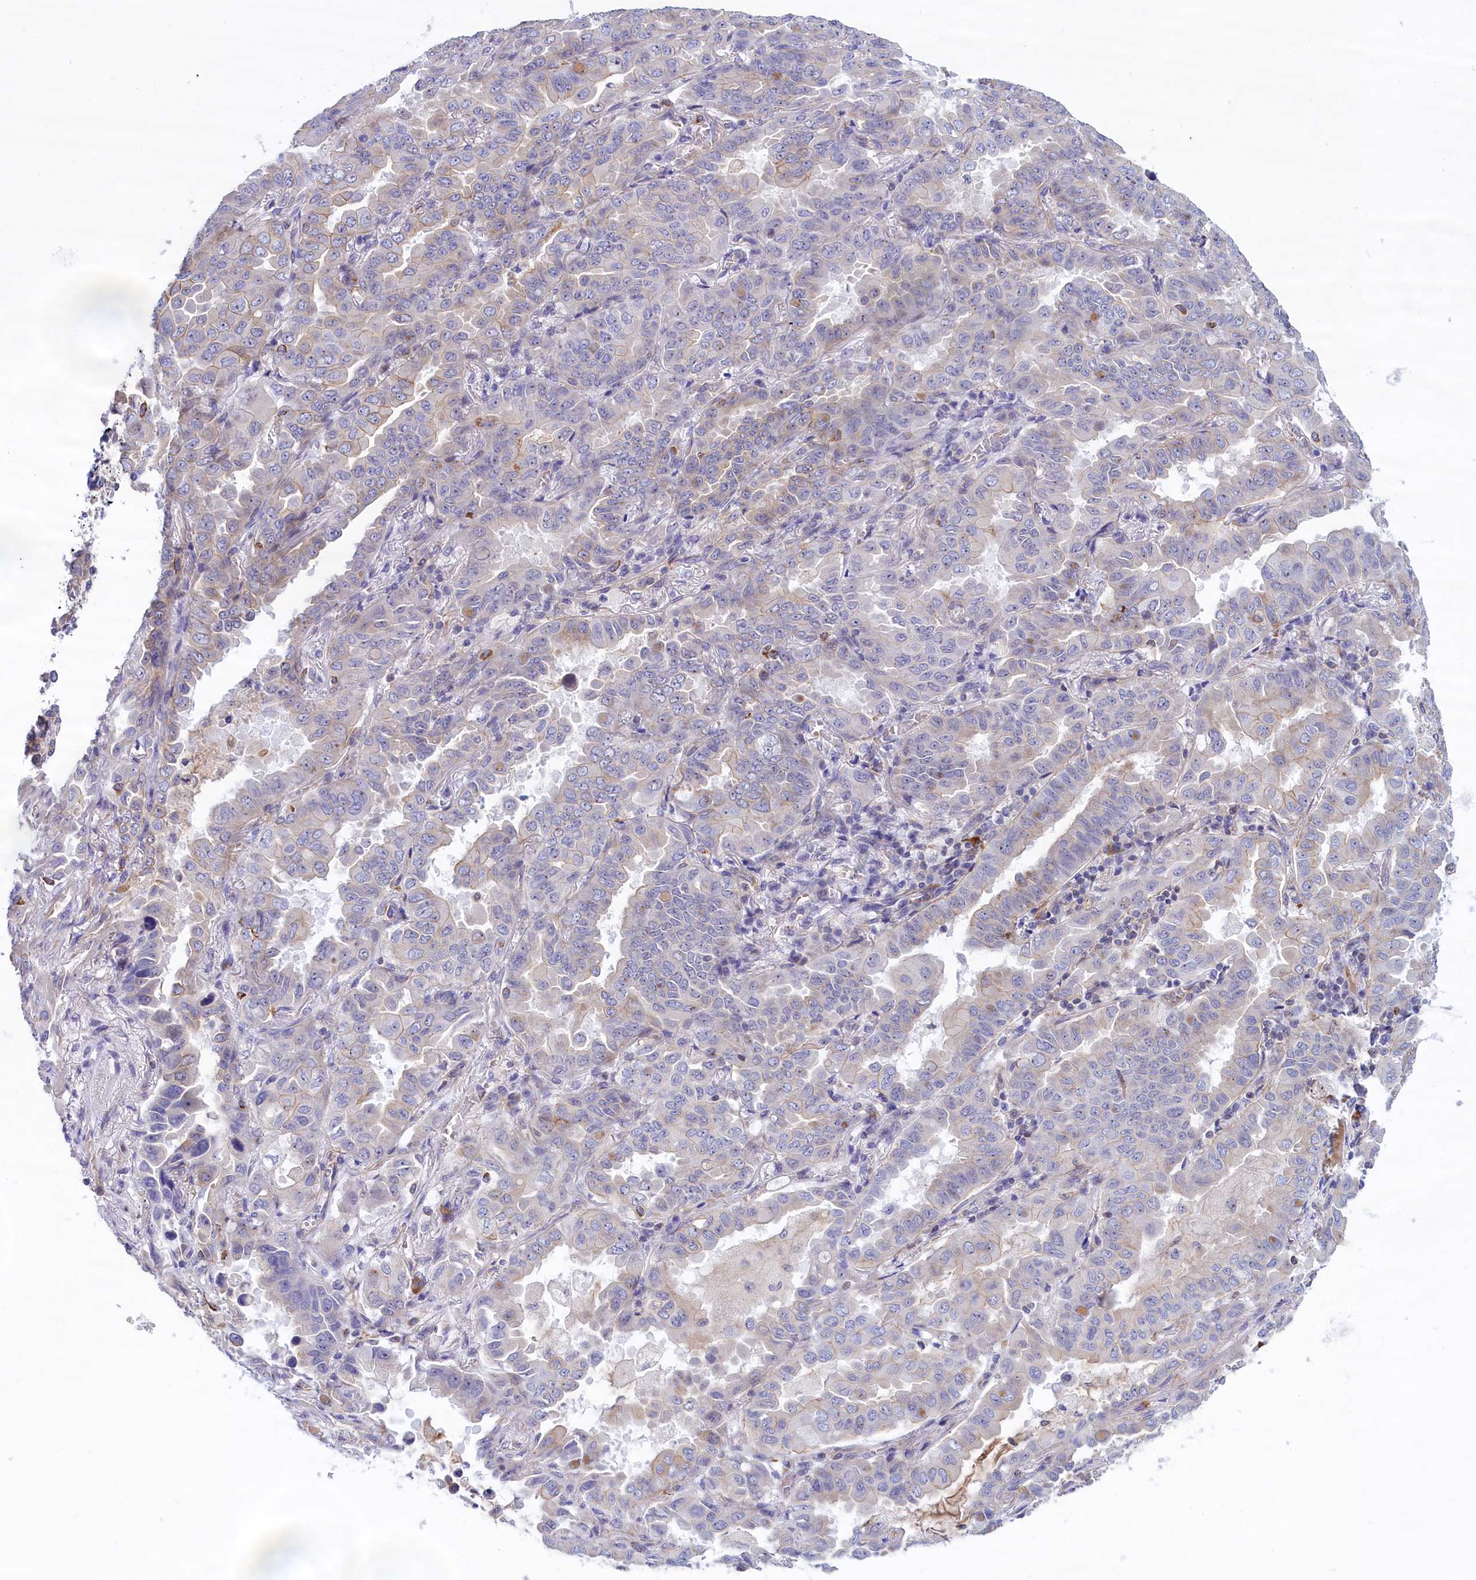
{"staining": {"intensity": "negative", "quantity": "none", "location": "none"}, "tissue": "lung cancer", "cell_type": "Tumor cells", "image_type": "cancer", "snomed": [{"axis": "morphology", "description": "Adenocarcinoma, NOS"}, {"axis": "topography", "description": "Lung"}], "caption": "Immunohistochemical staining of lung cancer (adenocarcinoma) exhibits no significant staining in tumor cells.", "gene": "ABCC12", "patient": {"sex": "male", "age": 64}}